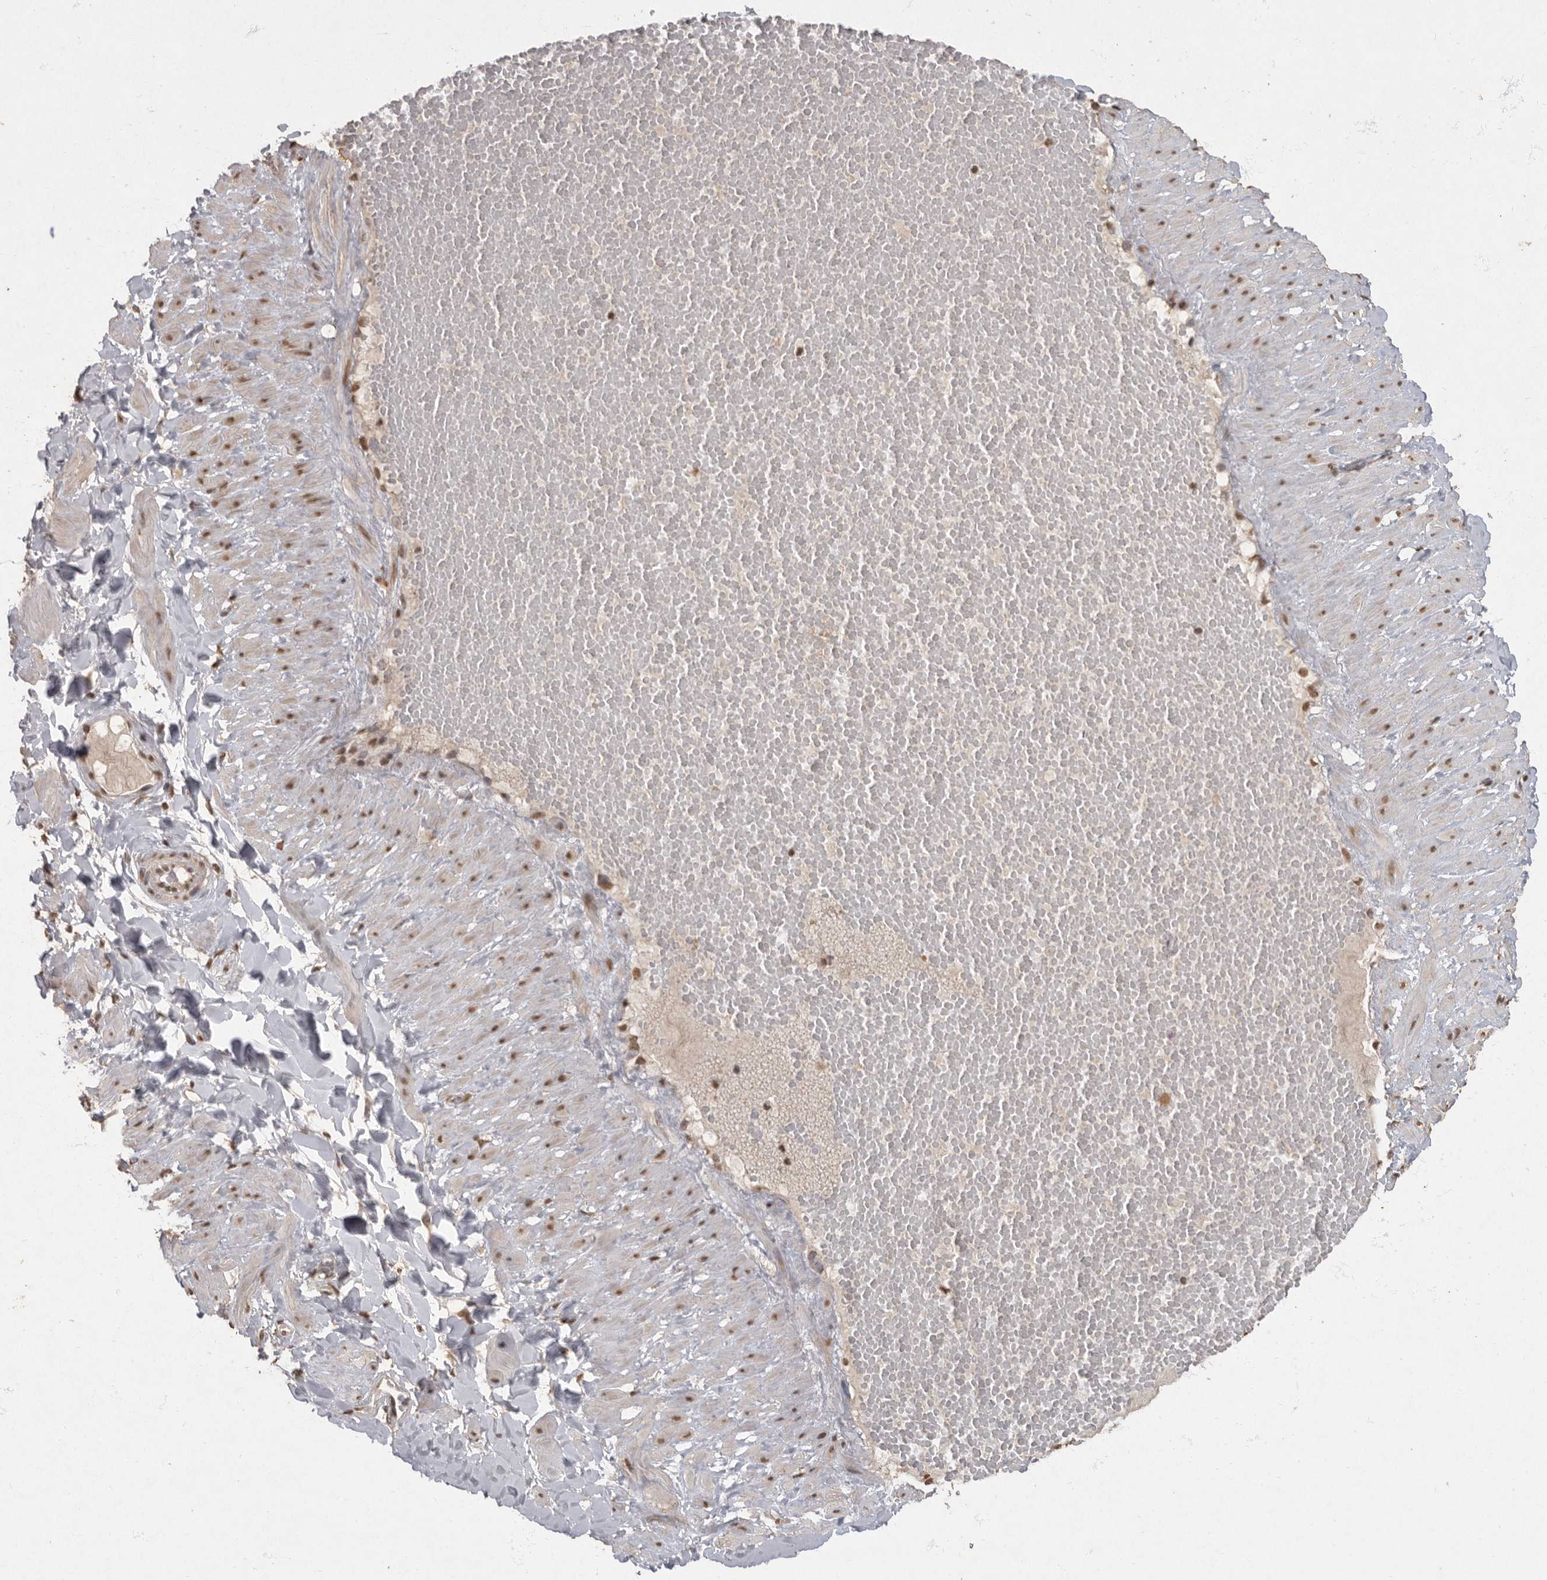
{"staining": {"intensity": "weak", "quantity": ">75%", "location": "nuclear"}, "tissue": "adipose tissue", "cell_type": "Adipocytes", "image_type": "normal", "snomed": [{"axis": "morphology", "description": "Normal tissue, NOS"}, {"axis": "topography", "description": "Adipose tissue"}, {"axis": "topography", "description": "Vascular tissue"}, {"axis": "topography", "description": "Peripheral nerve tissue"}], "caption": "Immunohistochemical staining of benign adipose tissue displays >75% levels of weak nuclear protein staining in approximately >75% of adipocytes.", "gene": "NBL1", "patient": {"sex": "male", "age": 25}}